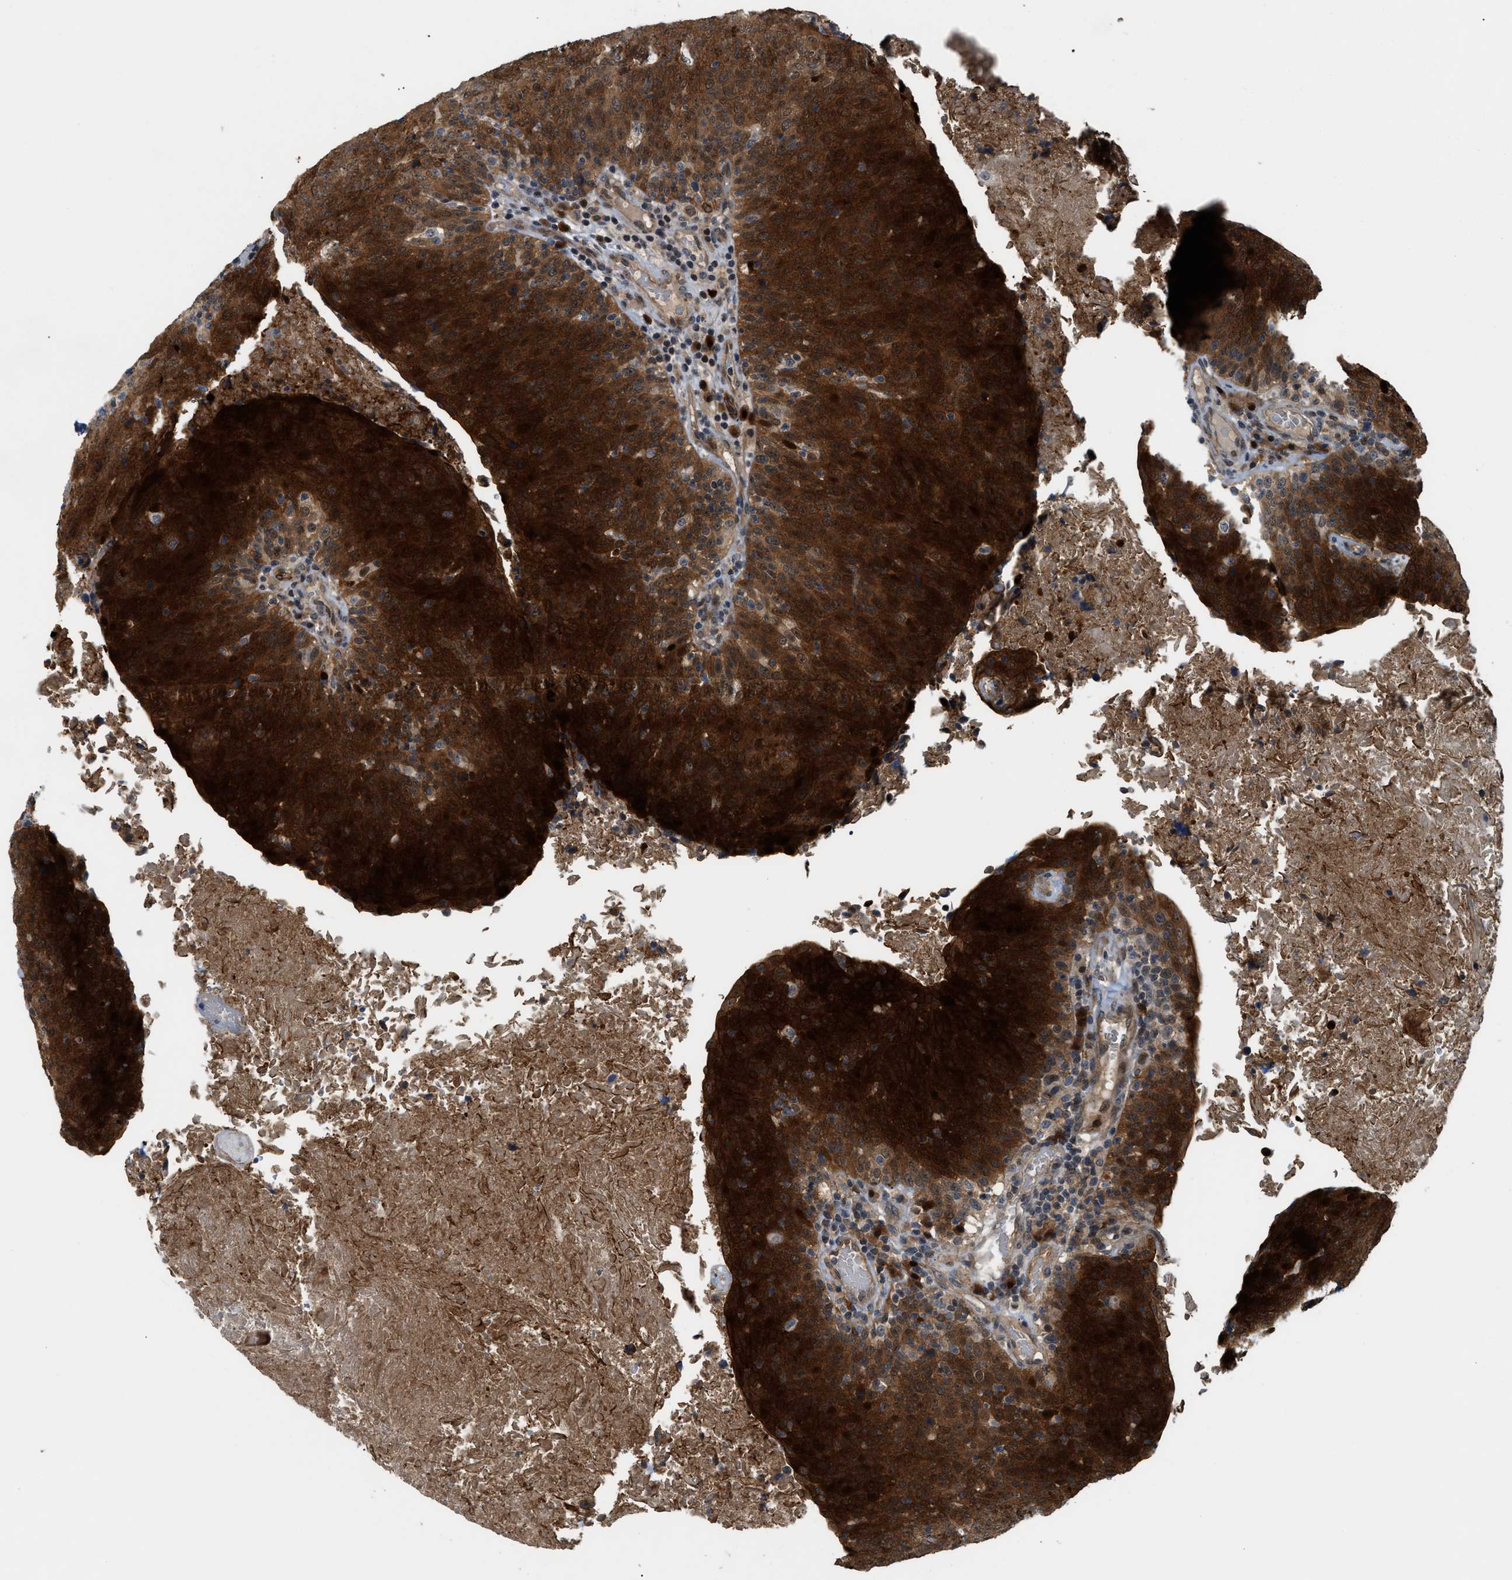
{"staining": {"intensity": "strong", "quantity": ">75%", "location": "cytoplasmic/membranous,nuclear"}, "tissue": "head and neck cancer", "cell_type": "Tumor cells", "image_type": "cancer", "snomed": [{"axis": "morphology", "description": "Squamous cell carcinoma, NOS"}, {"axis": "morphology", "description": "Squamous cell carcinoma, metastatic, NOS"}, {"axis": "topography", "description": "Lymph node"}, {"axis": "topography", "description": "Head-Neck"}], "caption": "This image demonstrates head and neck cancer stained with IHC to label a protein in brown. The cytoplasmic/membranous and nuclear of tumor cells show strong positivity for the protein. Nuclei are counter-stained blue.", "gene": "TRAK2", "patient": {"sex": "male", "age": 62}}